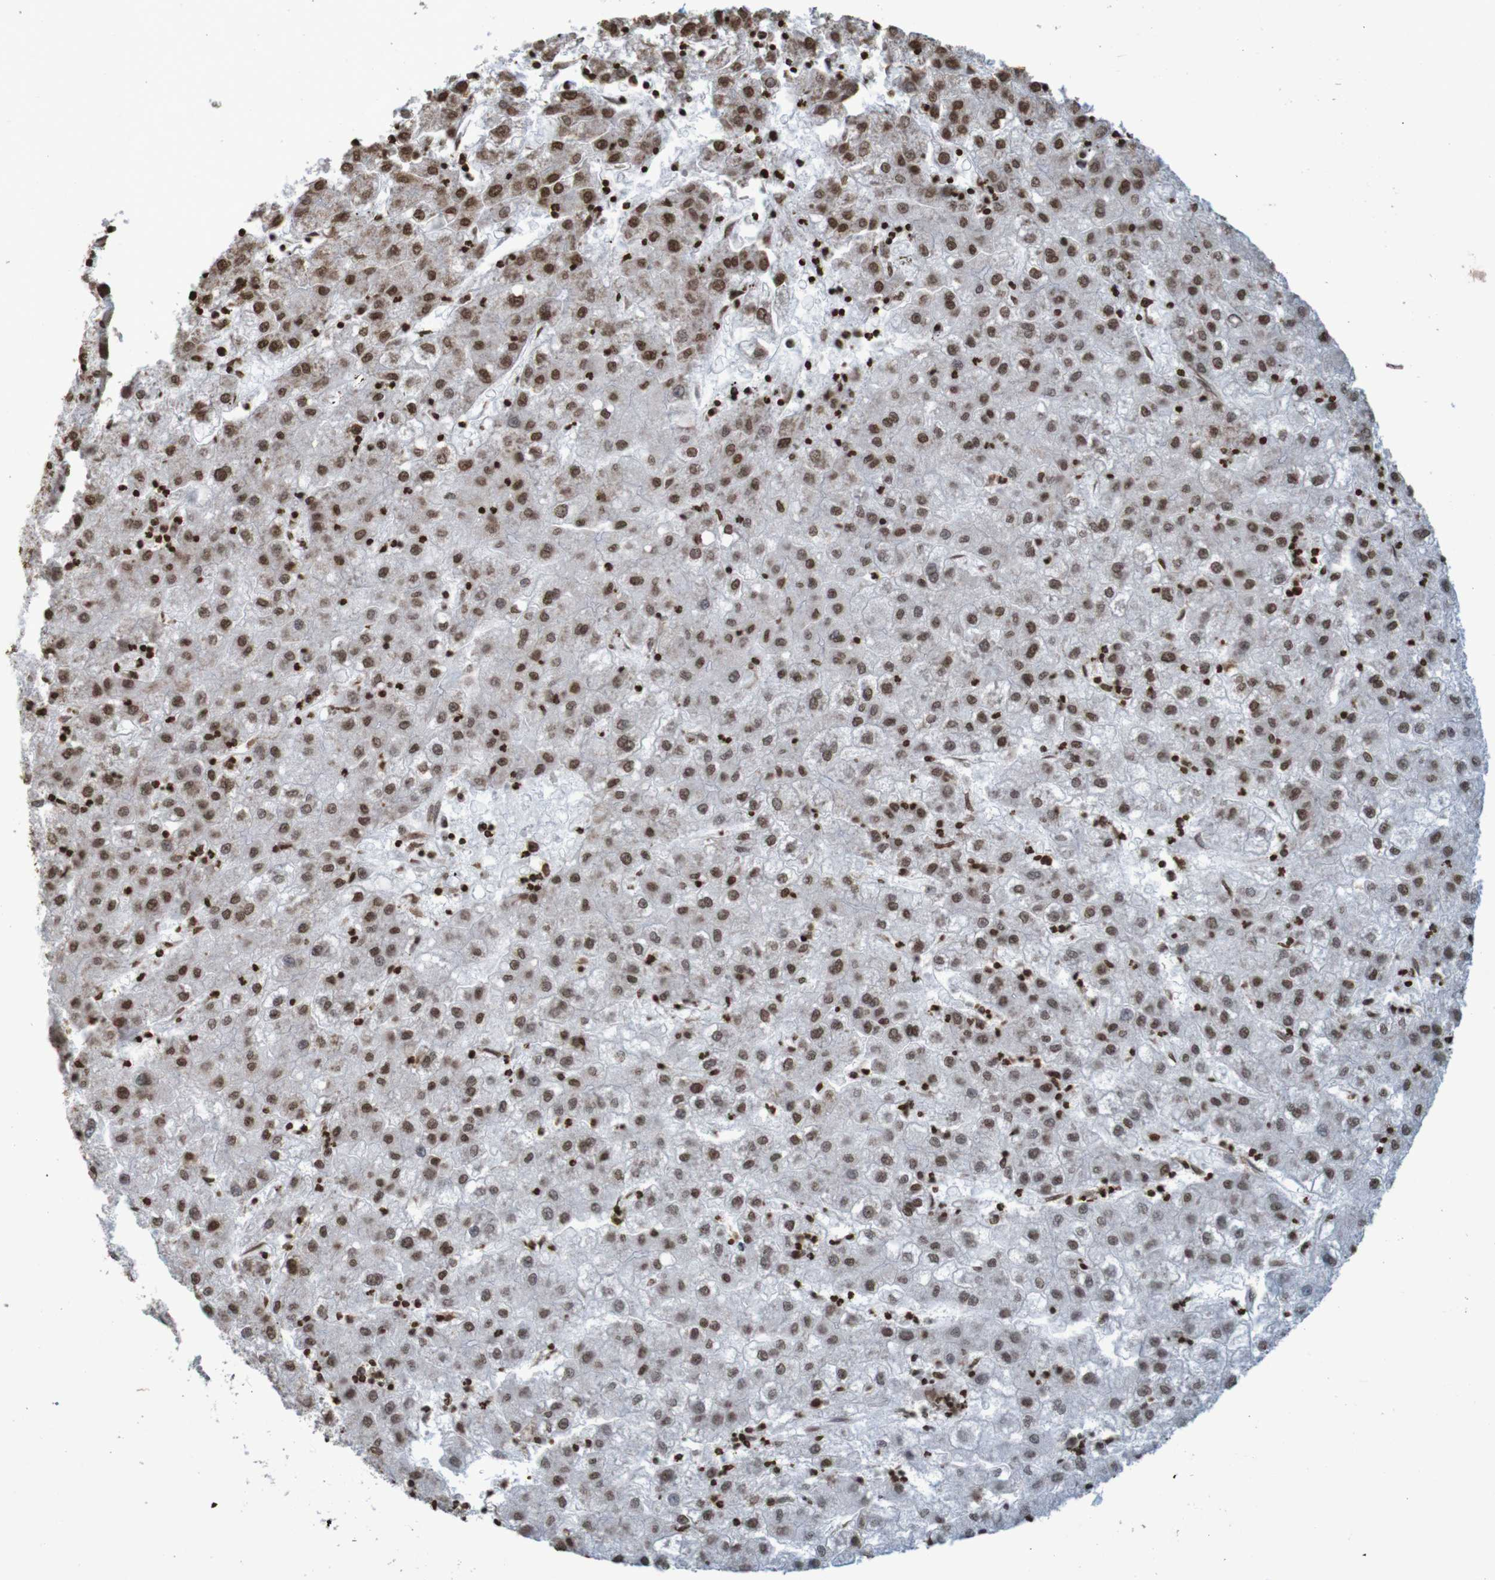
{"staining": {"intensity": "moderate", "quantity": ">75%", "location": "nuclear"}, "tissue": "liver cancer", "cell_type": "Tumor cells", "image_type": "cancer", "snomed": [{"axis": "morphology", "description": "Carcinoma, Hepatocellular, NOS"}, {"axis": "topography", "description": "Liver"}], "caption": "The micrograph shows immunohistochemical staining of liver hepatocellular carcinoma. There is moderate nuclear positivity is seen in approximately >75% of tumor cells.", "gene": "GFI1", "patient": {"sex": "male", "age": 72}}